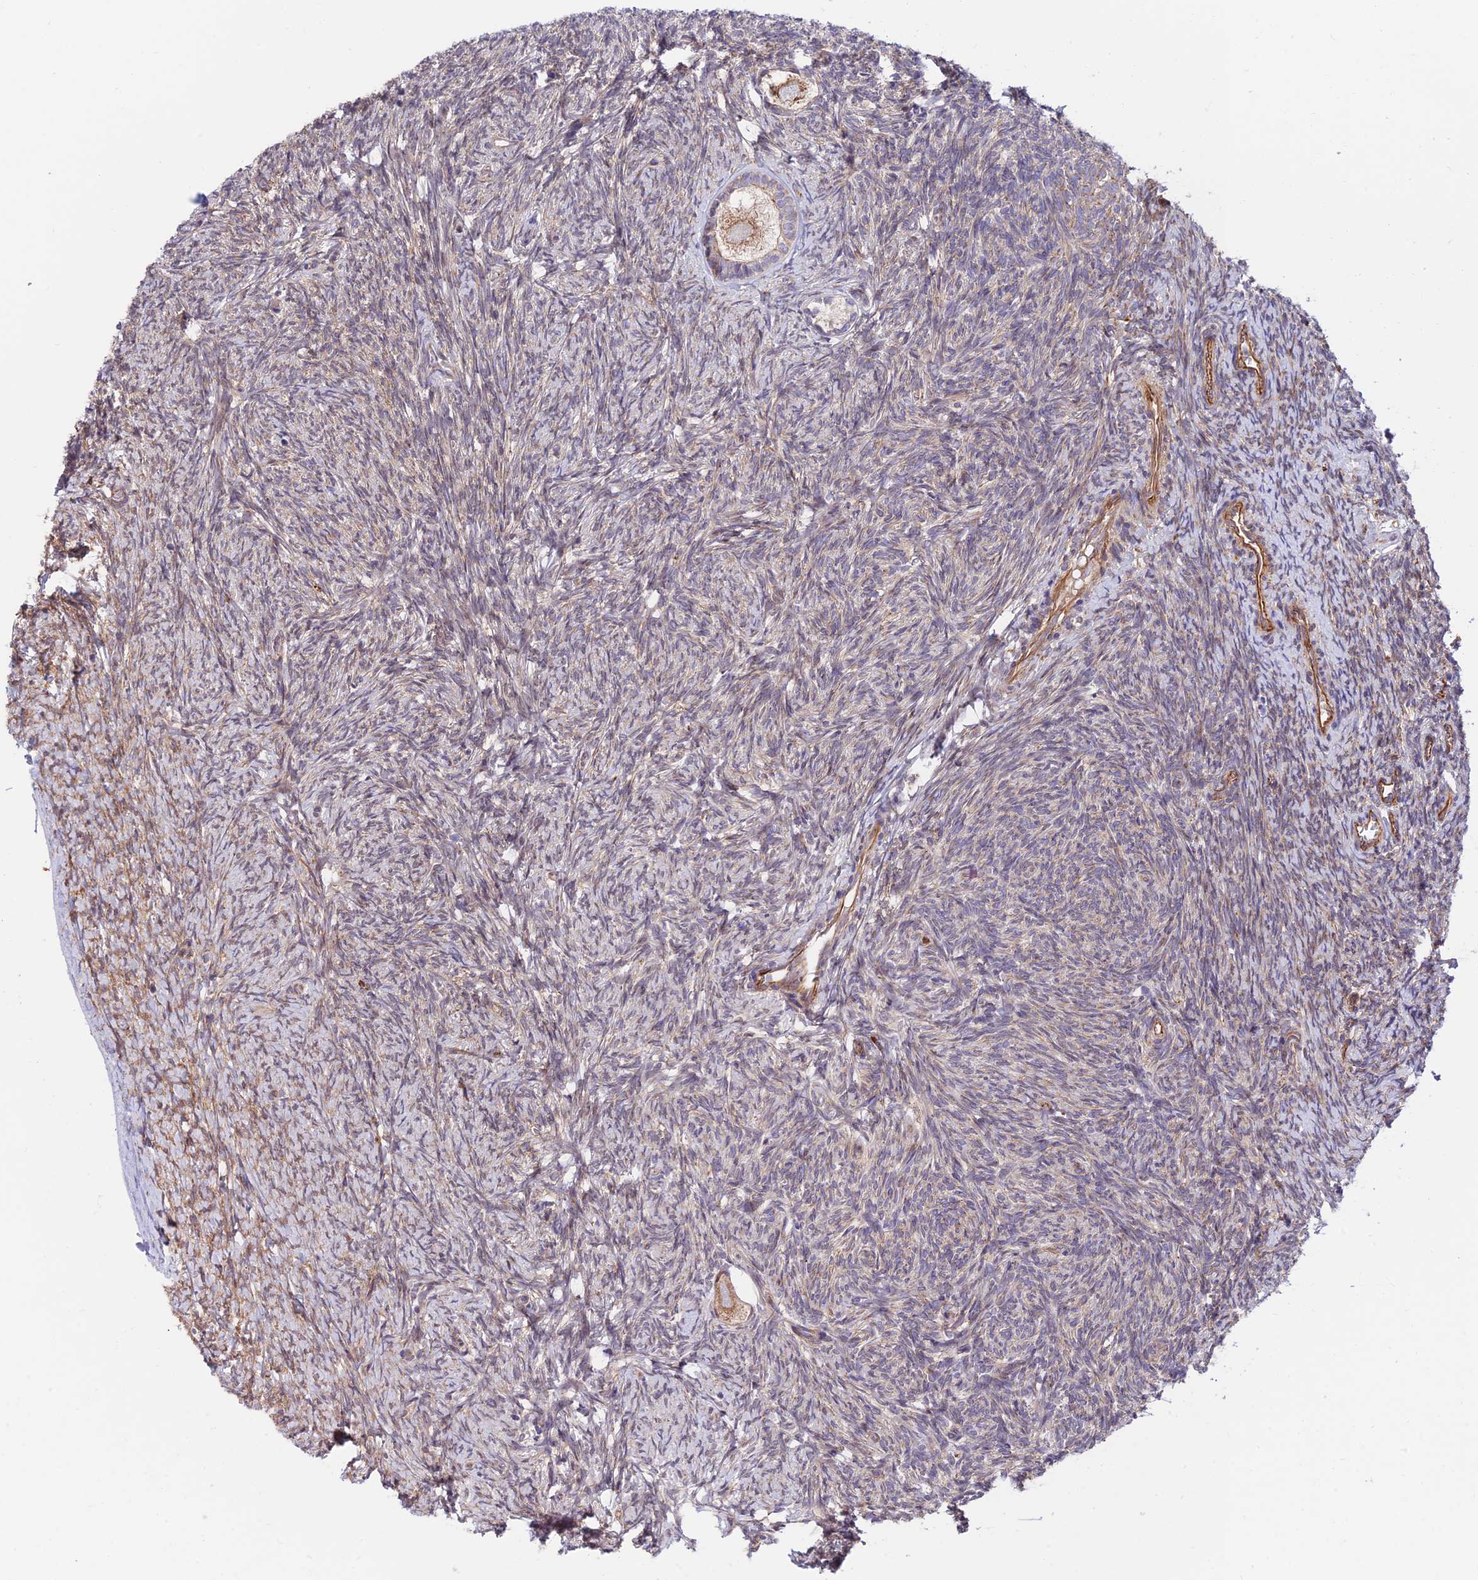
{"staining": {"intensity": "weak", "quantity": "25%-75%", "location": "cytoplasmic/membranous"}, "tissue": "ovary", "cell_type": "Follicle cells", "image_type": "normal", "snomed": [{"axis": "morphology", "description": "Normal tissue, NOS"}, {"axis": "topography", "description": "Ovary"}], "caption": "This is a micrograph of IHC staining of benign ovary, which shows weak staining in the cytoplasmic/membranous of follicle cells.", "gene": "EXOC3L4", "patient": {"sex": "female", "age": 44}}